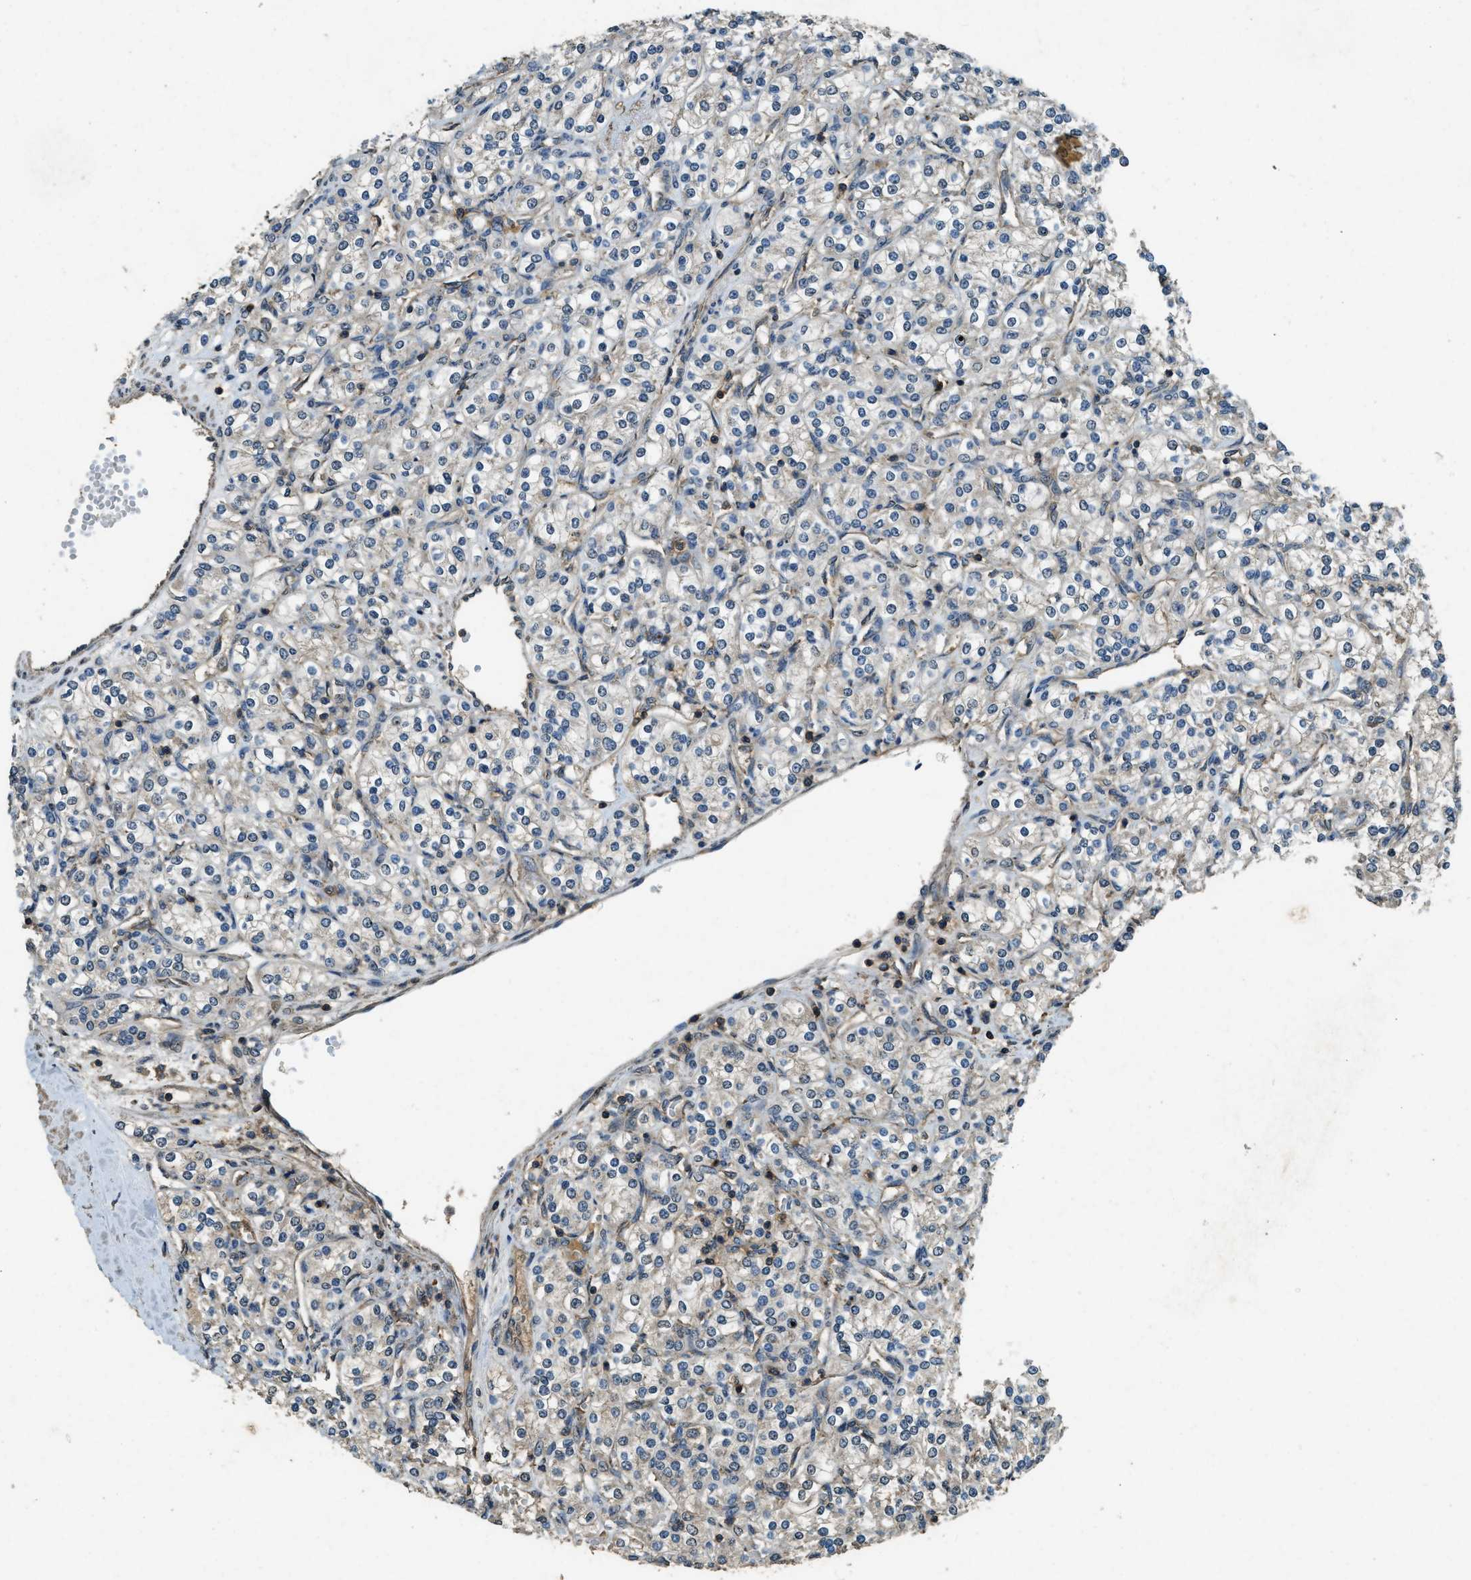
{"staining": {"intensity": "weak", "quantity": "<25%", "location": "cytoplasmic/membranous"}, "tissue": "renal cancer", "cell_type": "Tumor cells", "image_type": "cancer", "snomed": [{"axis": "morphology", "description": "Adenocarcinoma, NOS"}, {"axis": "topography", "description": "Kidney"}], "caption": "A photomicrograph of adenocarcinoma (renal) stained for a protein exhibits no brown staining in tumor cells.", "gene": "ATP8B1", "patient": {"sex": "male", "age": 77}}